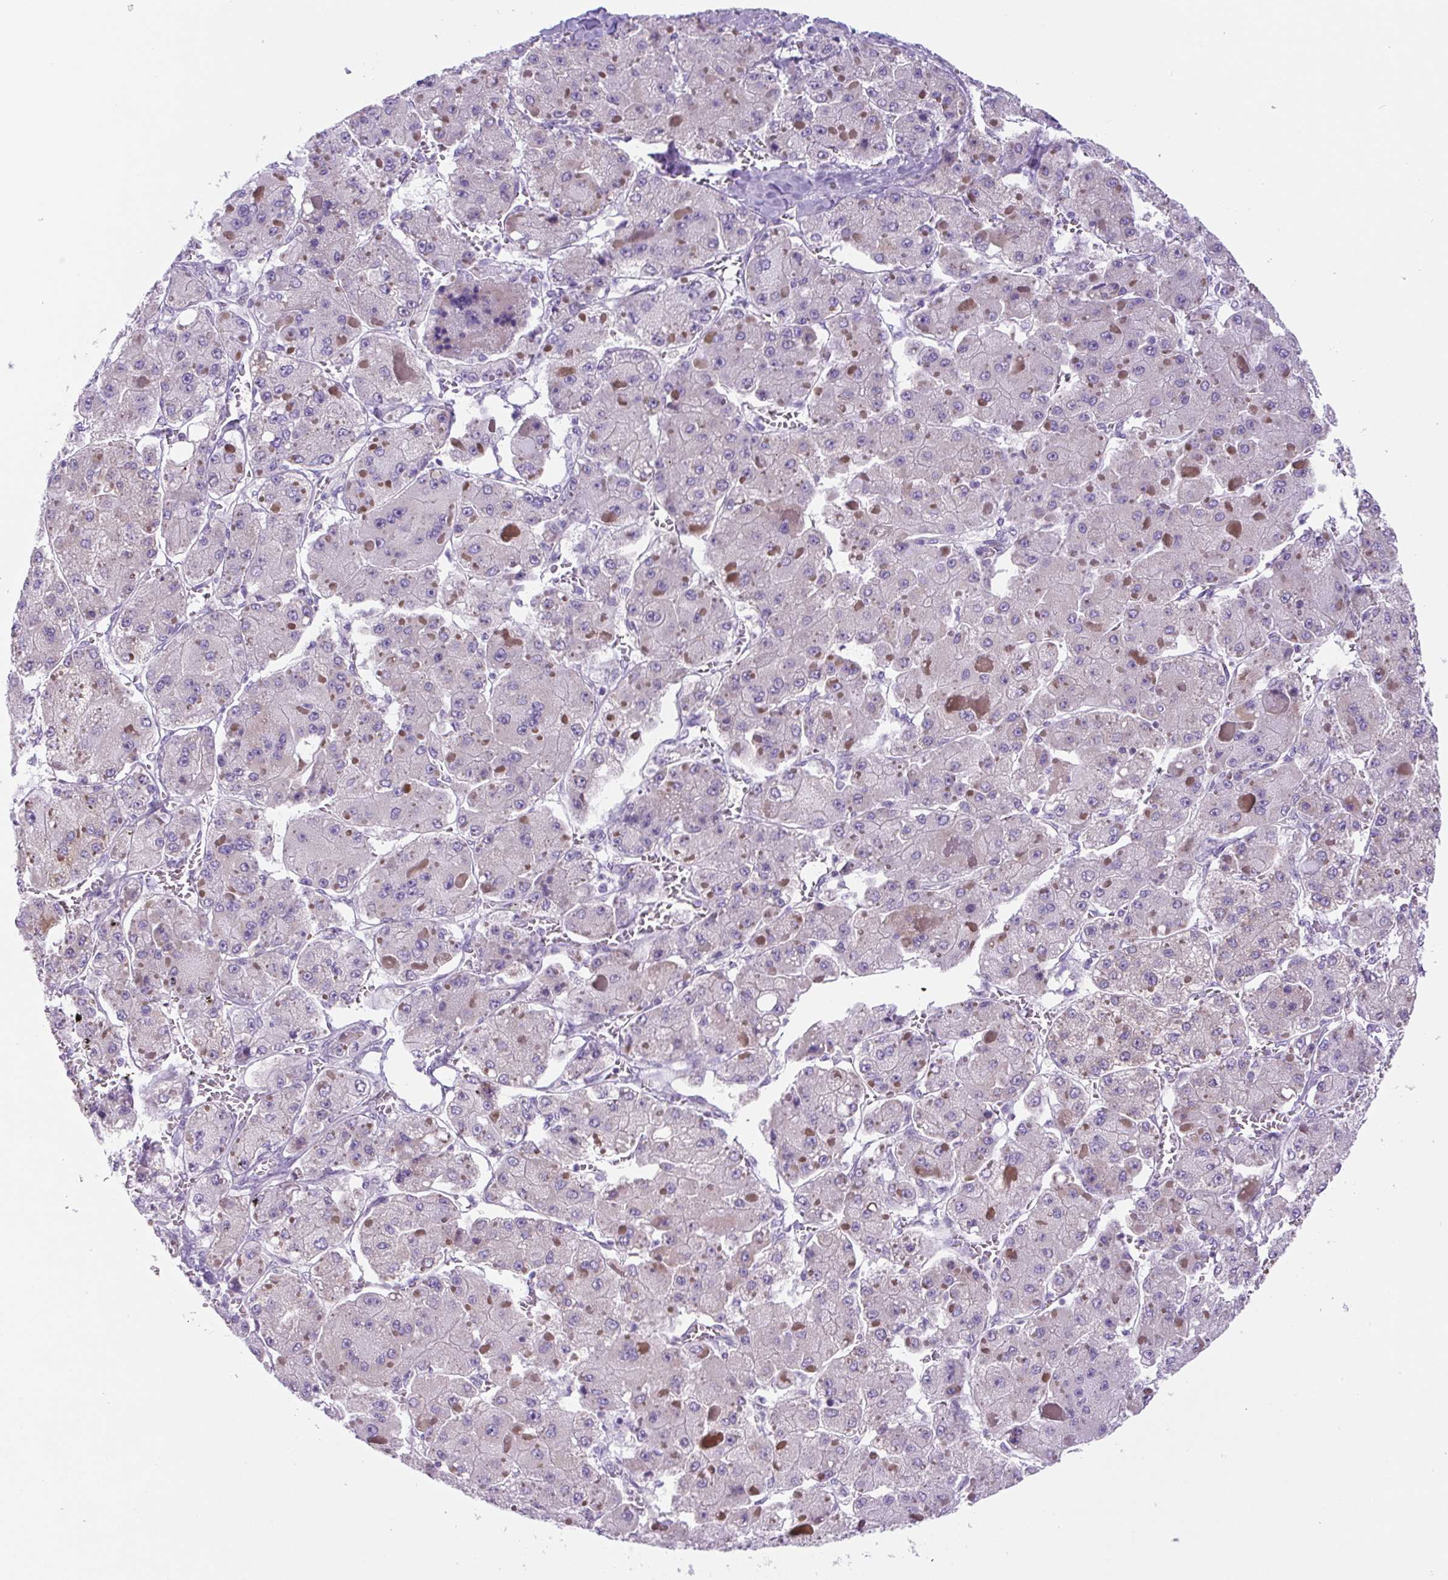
{"staining": {"intensity": "negative", "quantity": "none", "location": "none"}, "tissue": "liver cancer", "cell_type": "Tumor cells", "image_type": "cancer", "snomed": [{"axis": "morphology", "description": "Carcinoma, Hepatocellular, NOS"}, {"axis": "topography", "description": "Liver"}], "caption": "Immunohistochemistry image of liver cancer stained for a protein (brown), which demonstrates no staining in tumor cells. Brightfield microscopy of immunohistochemistry stained with DAB (brown) and hematoxylin (blue), captured at high magnification.", "gene": "ADAMTS19", "patient": {"sex": "female", "age": 73}}